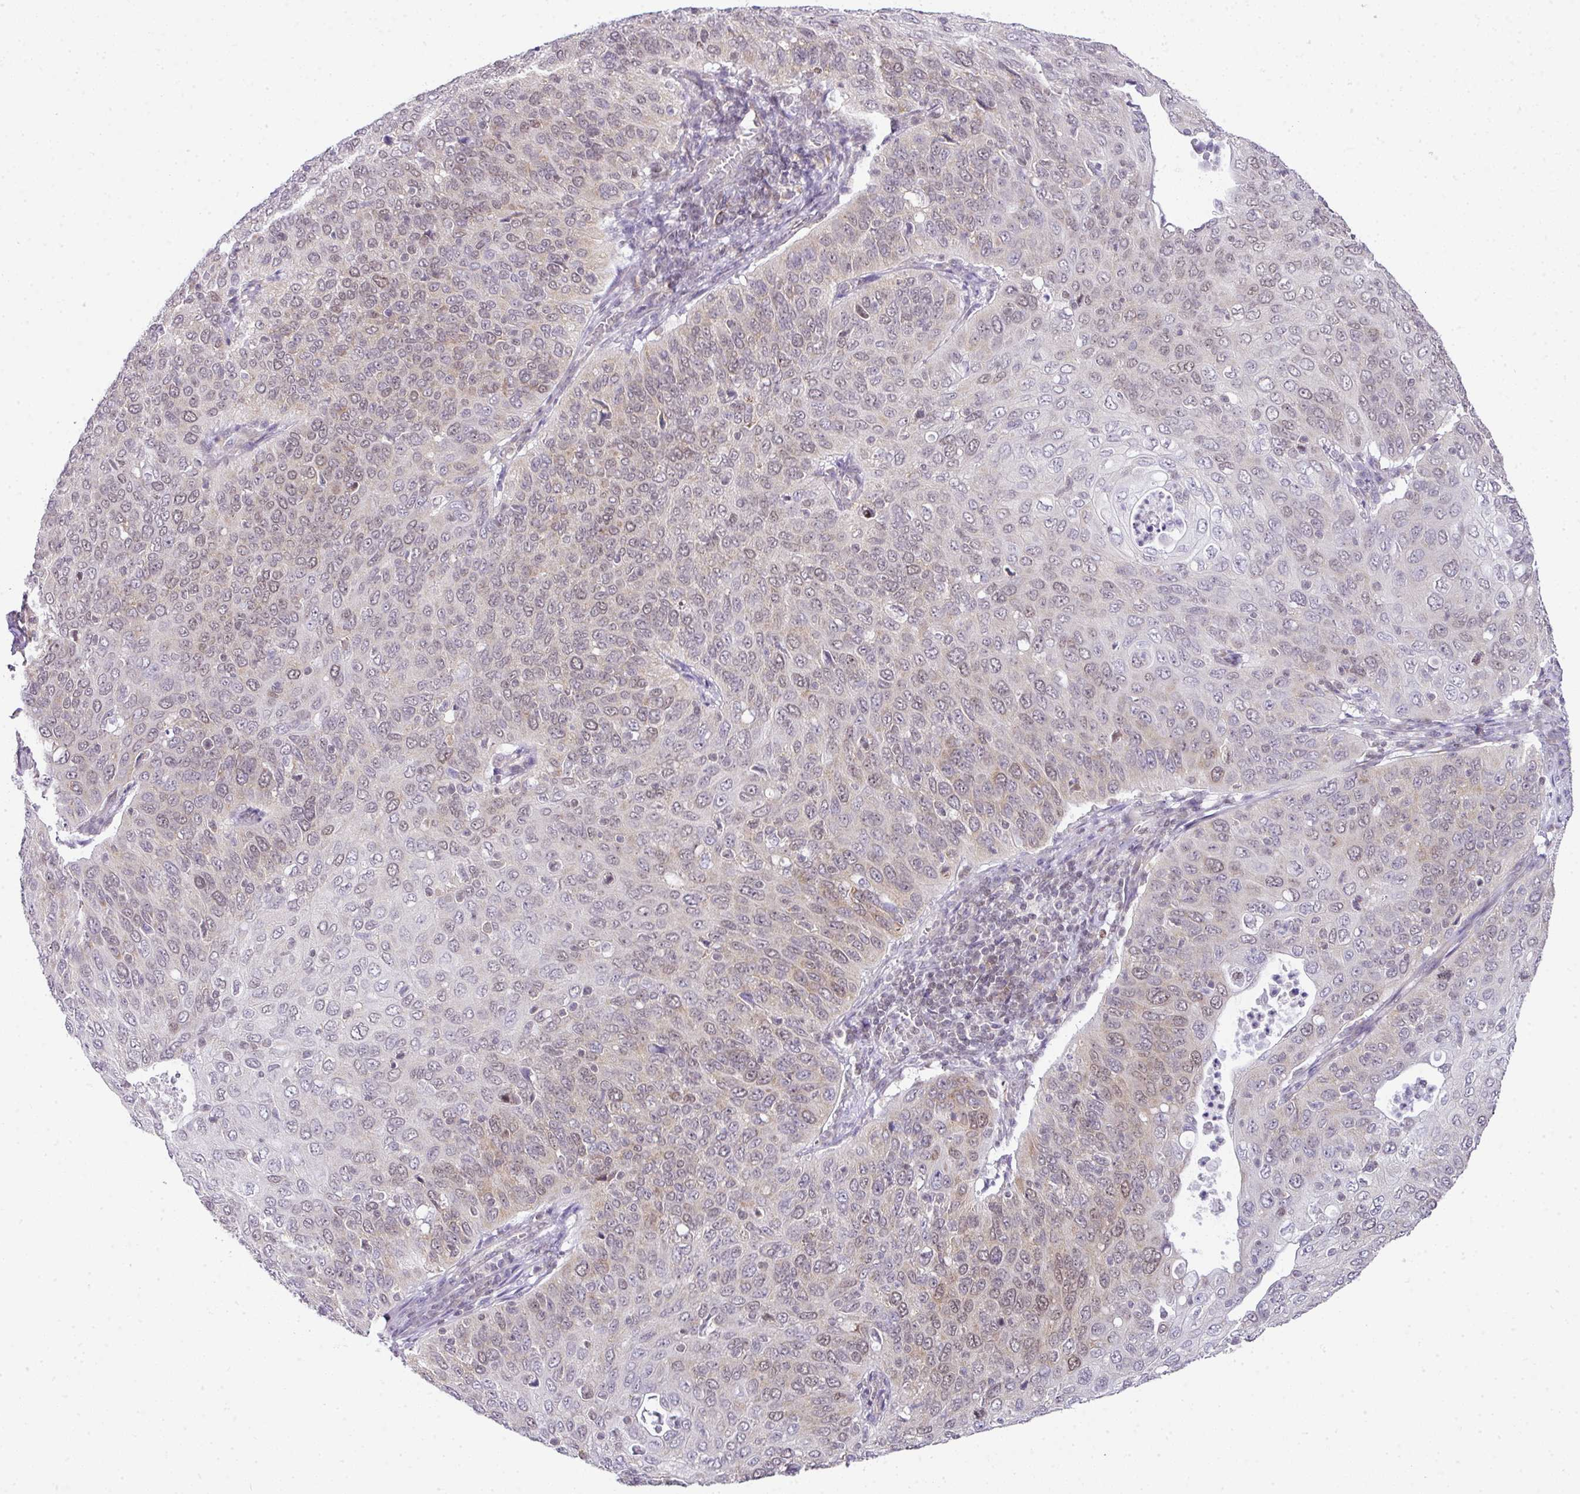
{"staining": {"intensity": "weak", "quantity": "25%-75%", "location": "nuclear"}, "tissue": "cervical cancer", "cell_type": "Tumor cells", "image_type": "cancer", "snomed": [{"axis": "morphology", "description": "Squamous cell carcinoma, NOS"}, {"axis": "topography", "description": "Cervix"}], "caption": "Cervical squamous cell carcinoma stained with a protein marker demonstrates weak staining in tumor cells.", "gene": "FAM32A", "patient": {"sex": "female", "age": 36}}